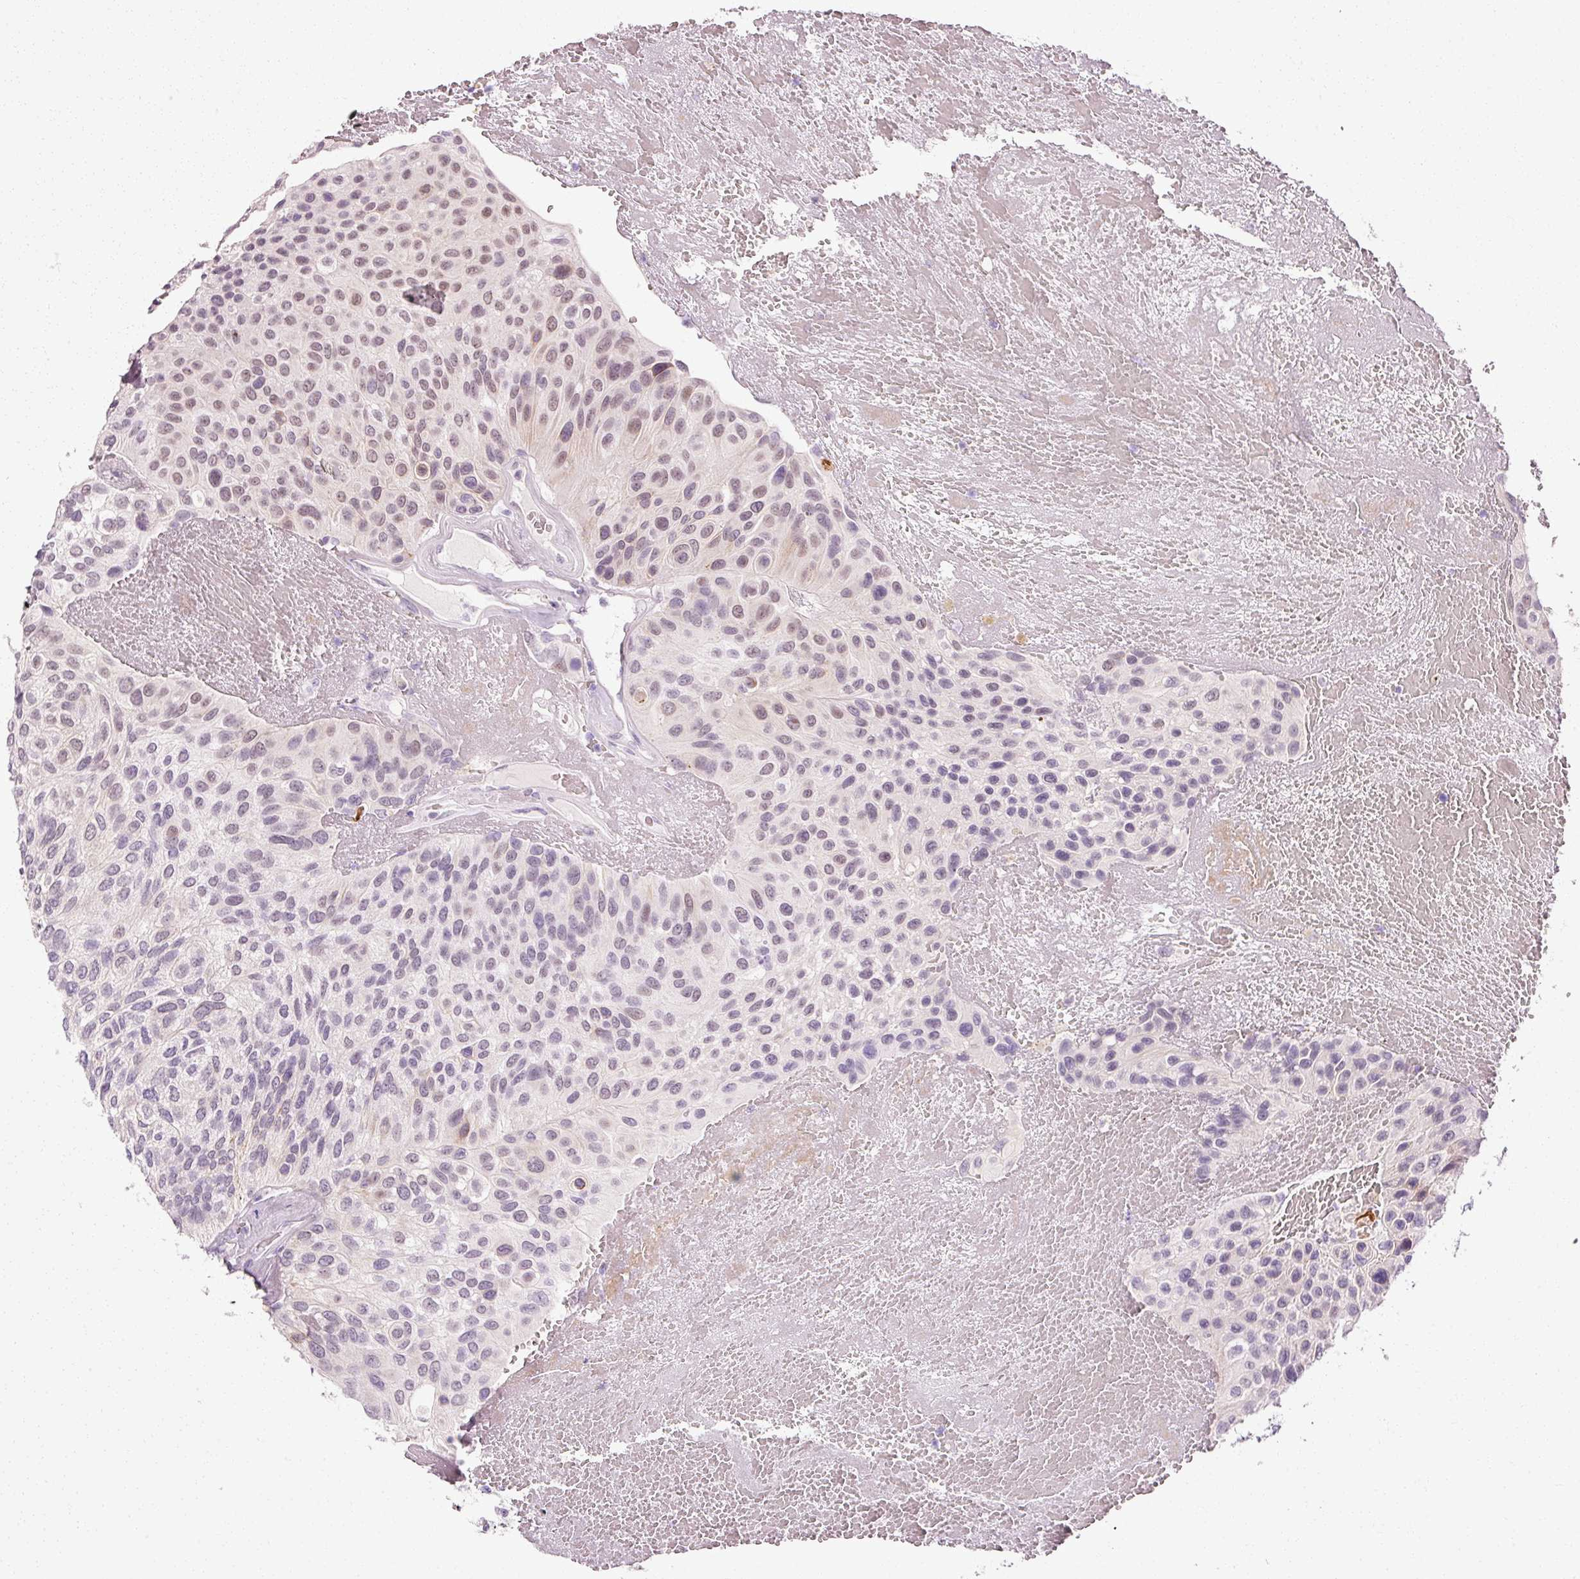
{"staining": {"intensity": "weak", "quantity": "<25%", "location": "cytoplasmic/membranous,nuclear"}, "tissue": "urothelial cancer", "cell_type": "Tumor cells", "image_type": "cancer", "snomed": [{"axis": "morphology", "description": "Urothelial carcinoma, High grade"}, {"axis": "topography", "description": "Urinary bladder"}], "caption": "Immunohistochemistry (IHC) micrograph of urothelial cancer stained for a protein (brown), which demonstrates no staining in tumor cells. Brightfield microscopy of IHC stained with DAB (brown) and hematoxylin (blue), captured at high magnification.", "gene": "ANKRD20A1", "patient": {"sex": "male", "age": 66}}